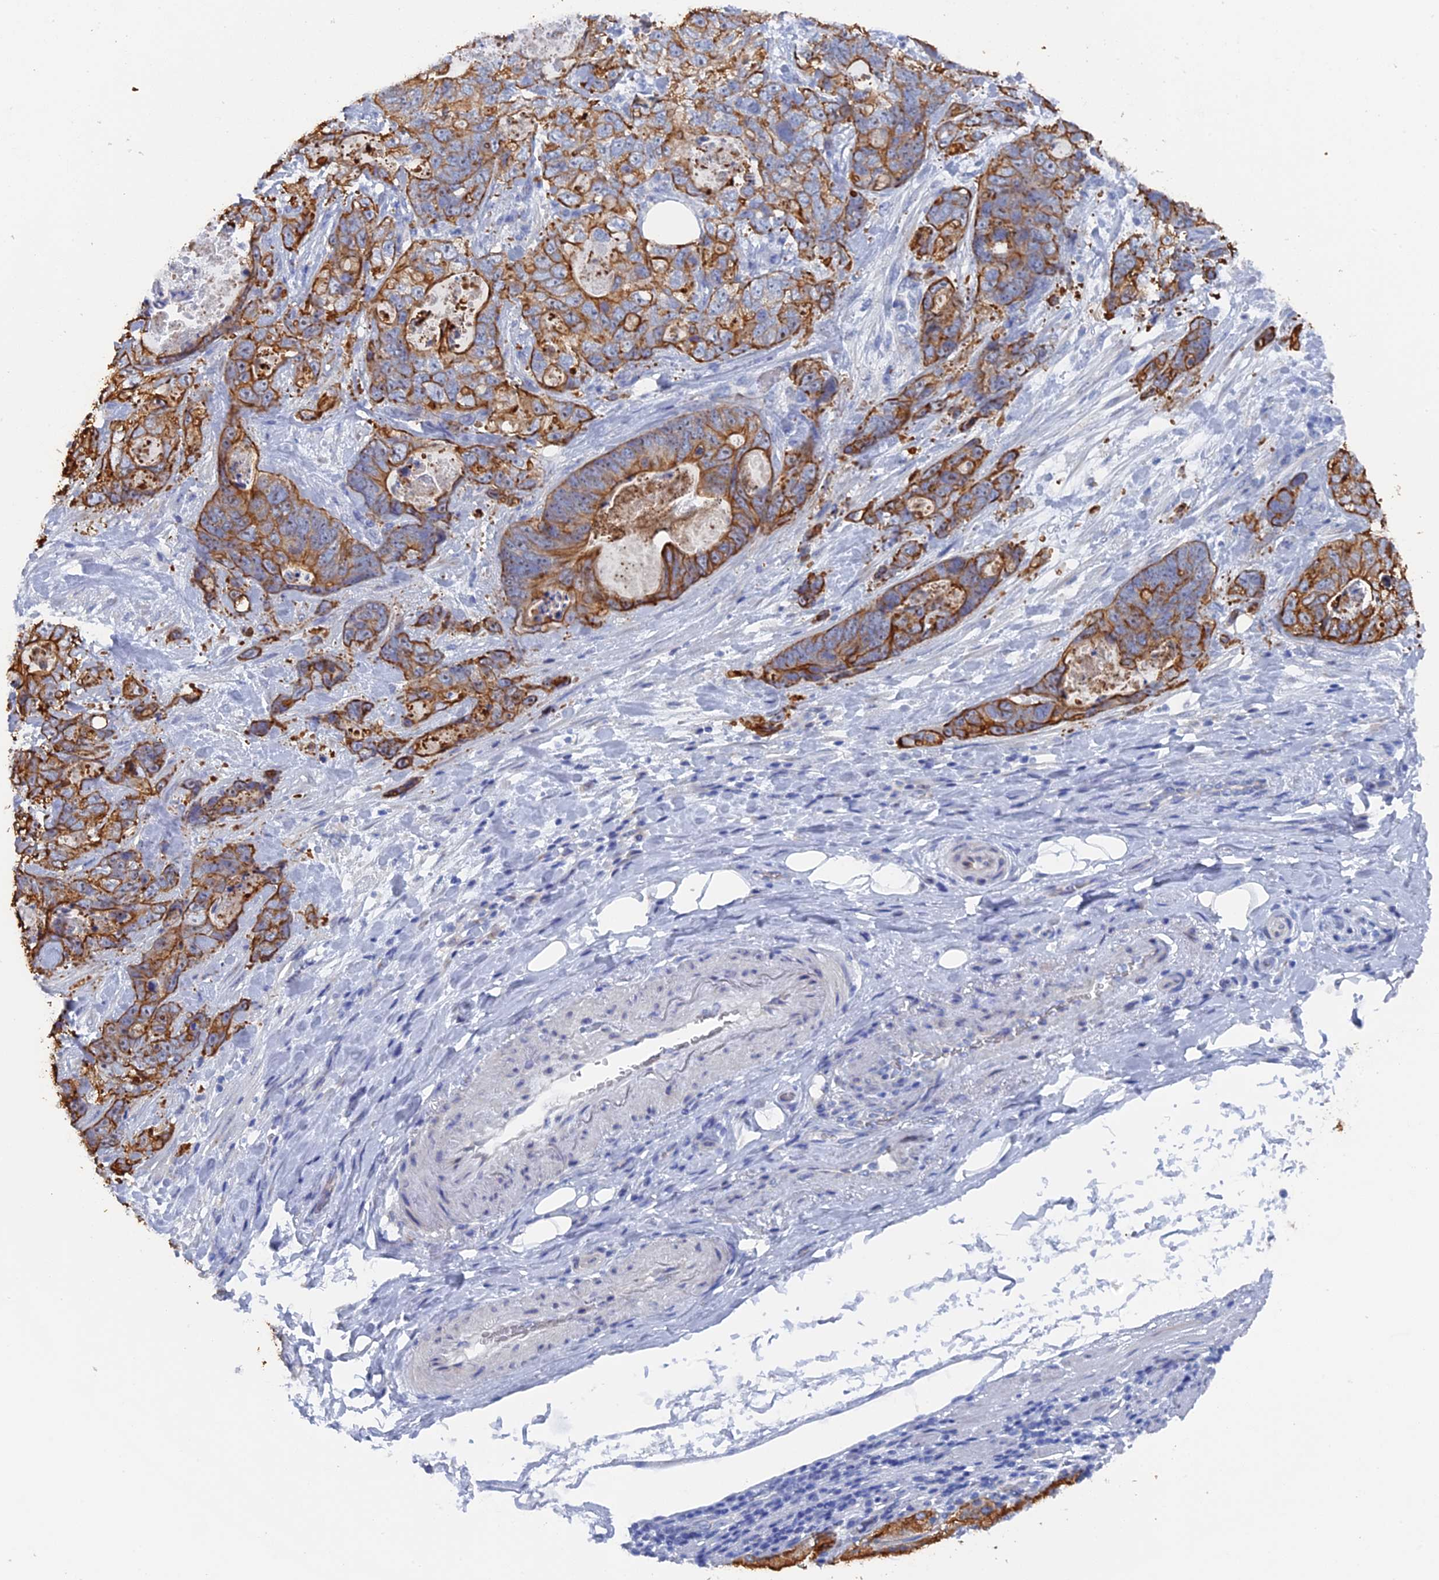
{"staining": {"intensity": "moderate", "quantity": ">75%", "location": "cytoplasmic/membranous"}, "tissue": "stomach cancer", "cell_type": "Tumor cells", "image_type": "cancer", "snomed": [{"axis": "morphology", "description": "Normal tissue, NOS"}, {"axis": "morphology", "description": "Adenocarcinoma, NOS"}, {"axis": "topography", "description": "Stomach"}], "caption": "Moderate cytoplasmic/membranous expression for a protein is seen in approximately >75% of tumor cells of stomach cancer (adenocarcinoma) using IHC.", "gene": "SRFBP1", "patient": {"sex": "female", "age": 89}}